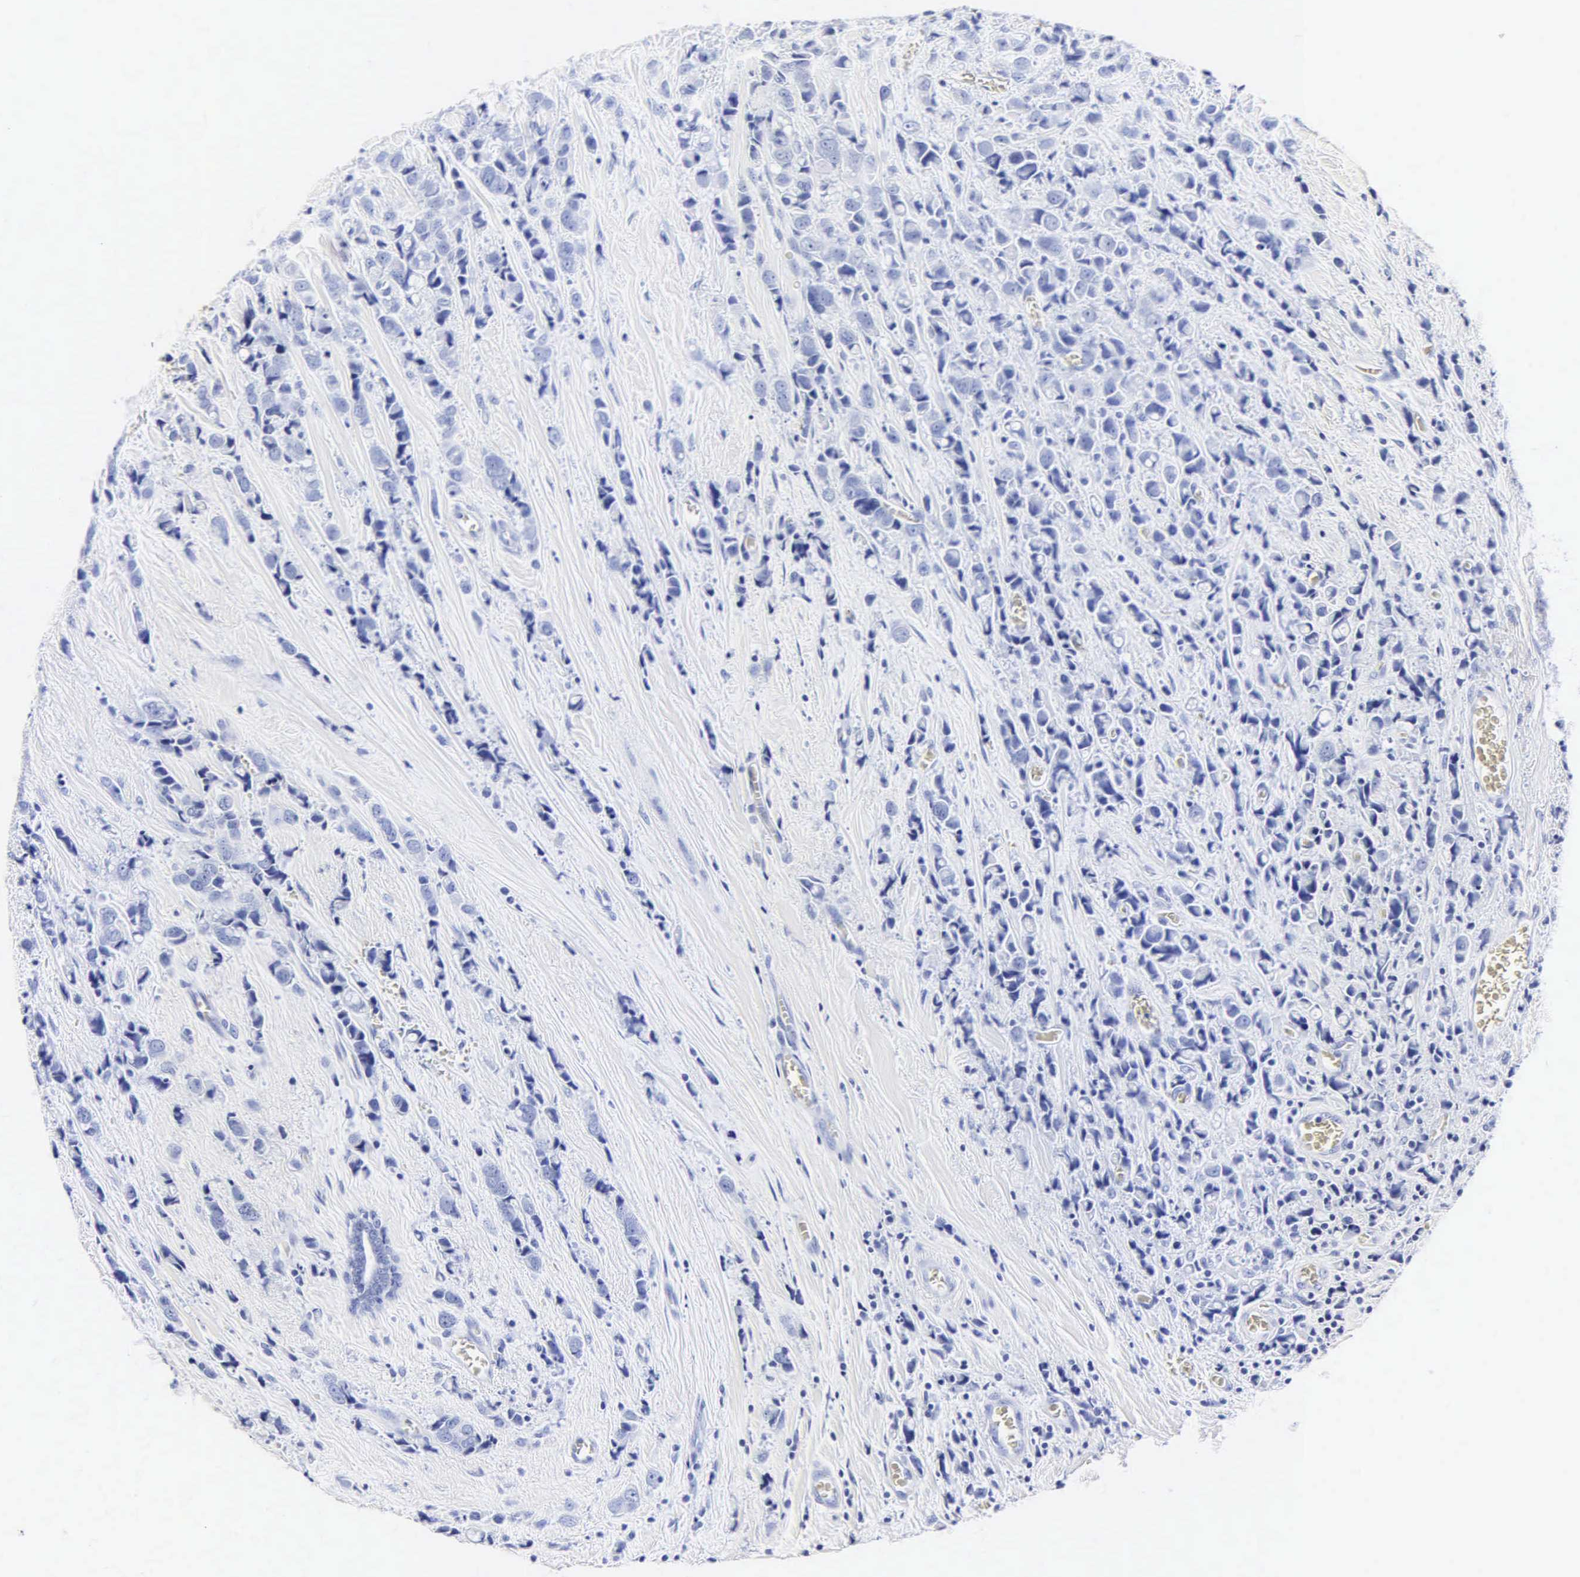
{"staining": {"intensity": "negative", "quantity": "none", "location": "none"}, "tissue": "breast cancer", "cell_type": "Tumor cells", "image_type": "cancer", "snomed": [{"axis": "morphology", "description": "Lobular carcinoma"}, {"axis": "topography", "description": "Breast"}], "caption": "A photomicrograph of human breast lobular carcinoma is negative for staining in tumor cells.", "gene": "MB", "patient": {"sex": "female", "age": 57}}